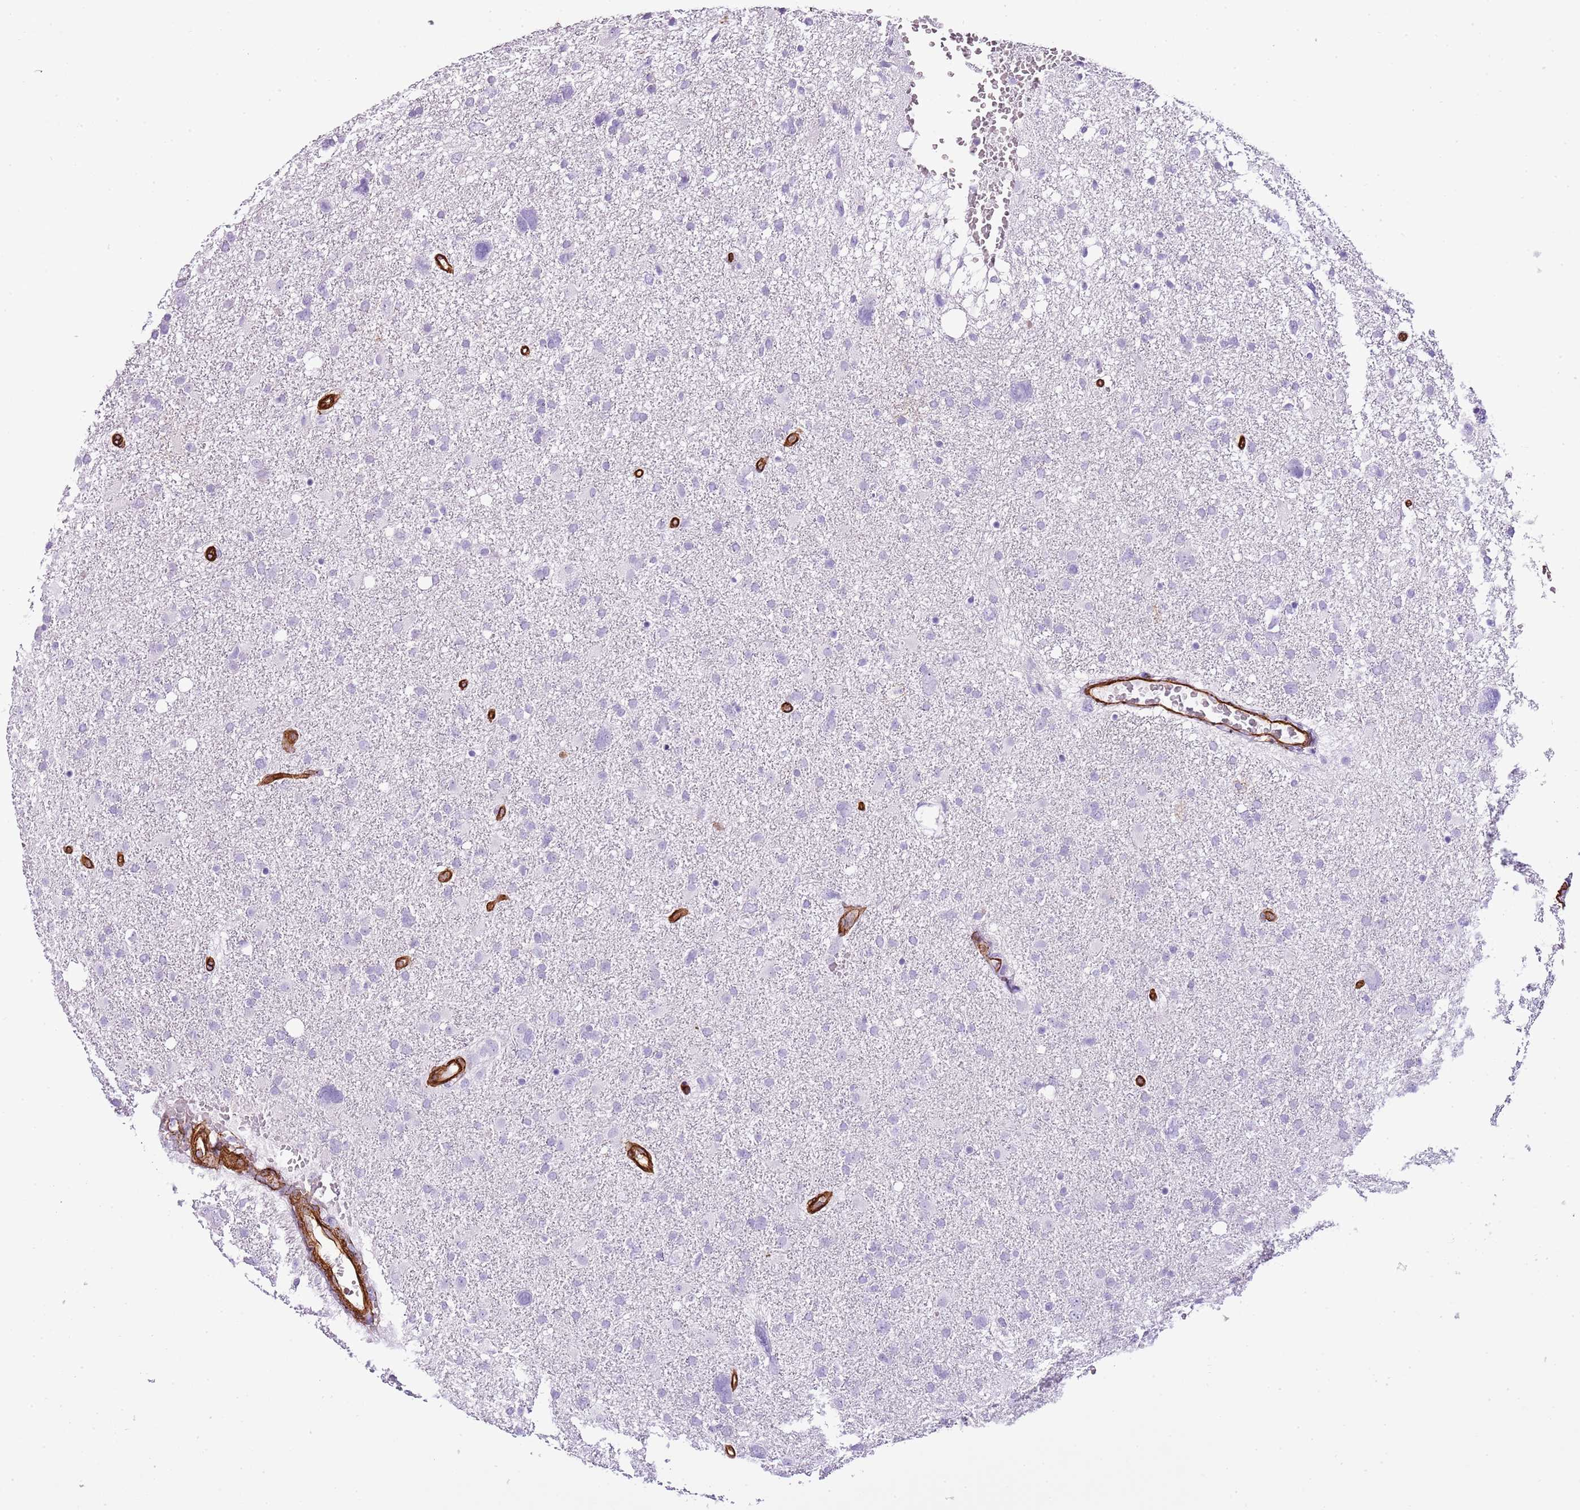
{"staining": {"intensity": "negative", "quantity": "none", "location": "none"}, "tissue": "glioma", "cell_type": "Tumor cells", "image_type": "cancer", "snomed": [{"axis": "morphology", "description": "Glioma, malignant, High grade"}, {"axis": "topography", "description": "Brain"}], "caption": "The immunohistochemistry (IHC) histopathology image has no significant expression in tumor cells of malignant high-grade glioma tissue. (Brightfield microscopy of DAB (3,3'-diaminobenzidine) immunohistochemistry (IHC) at high magnification).", "gene": "CTDSPL", "patient": {"sex": "male", "age": 61}}